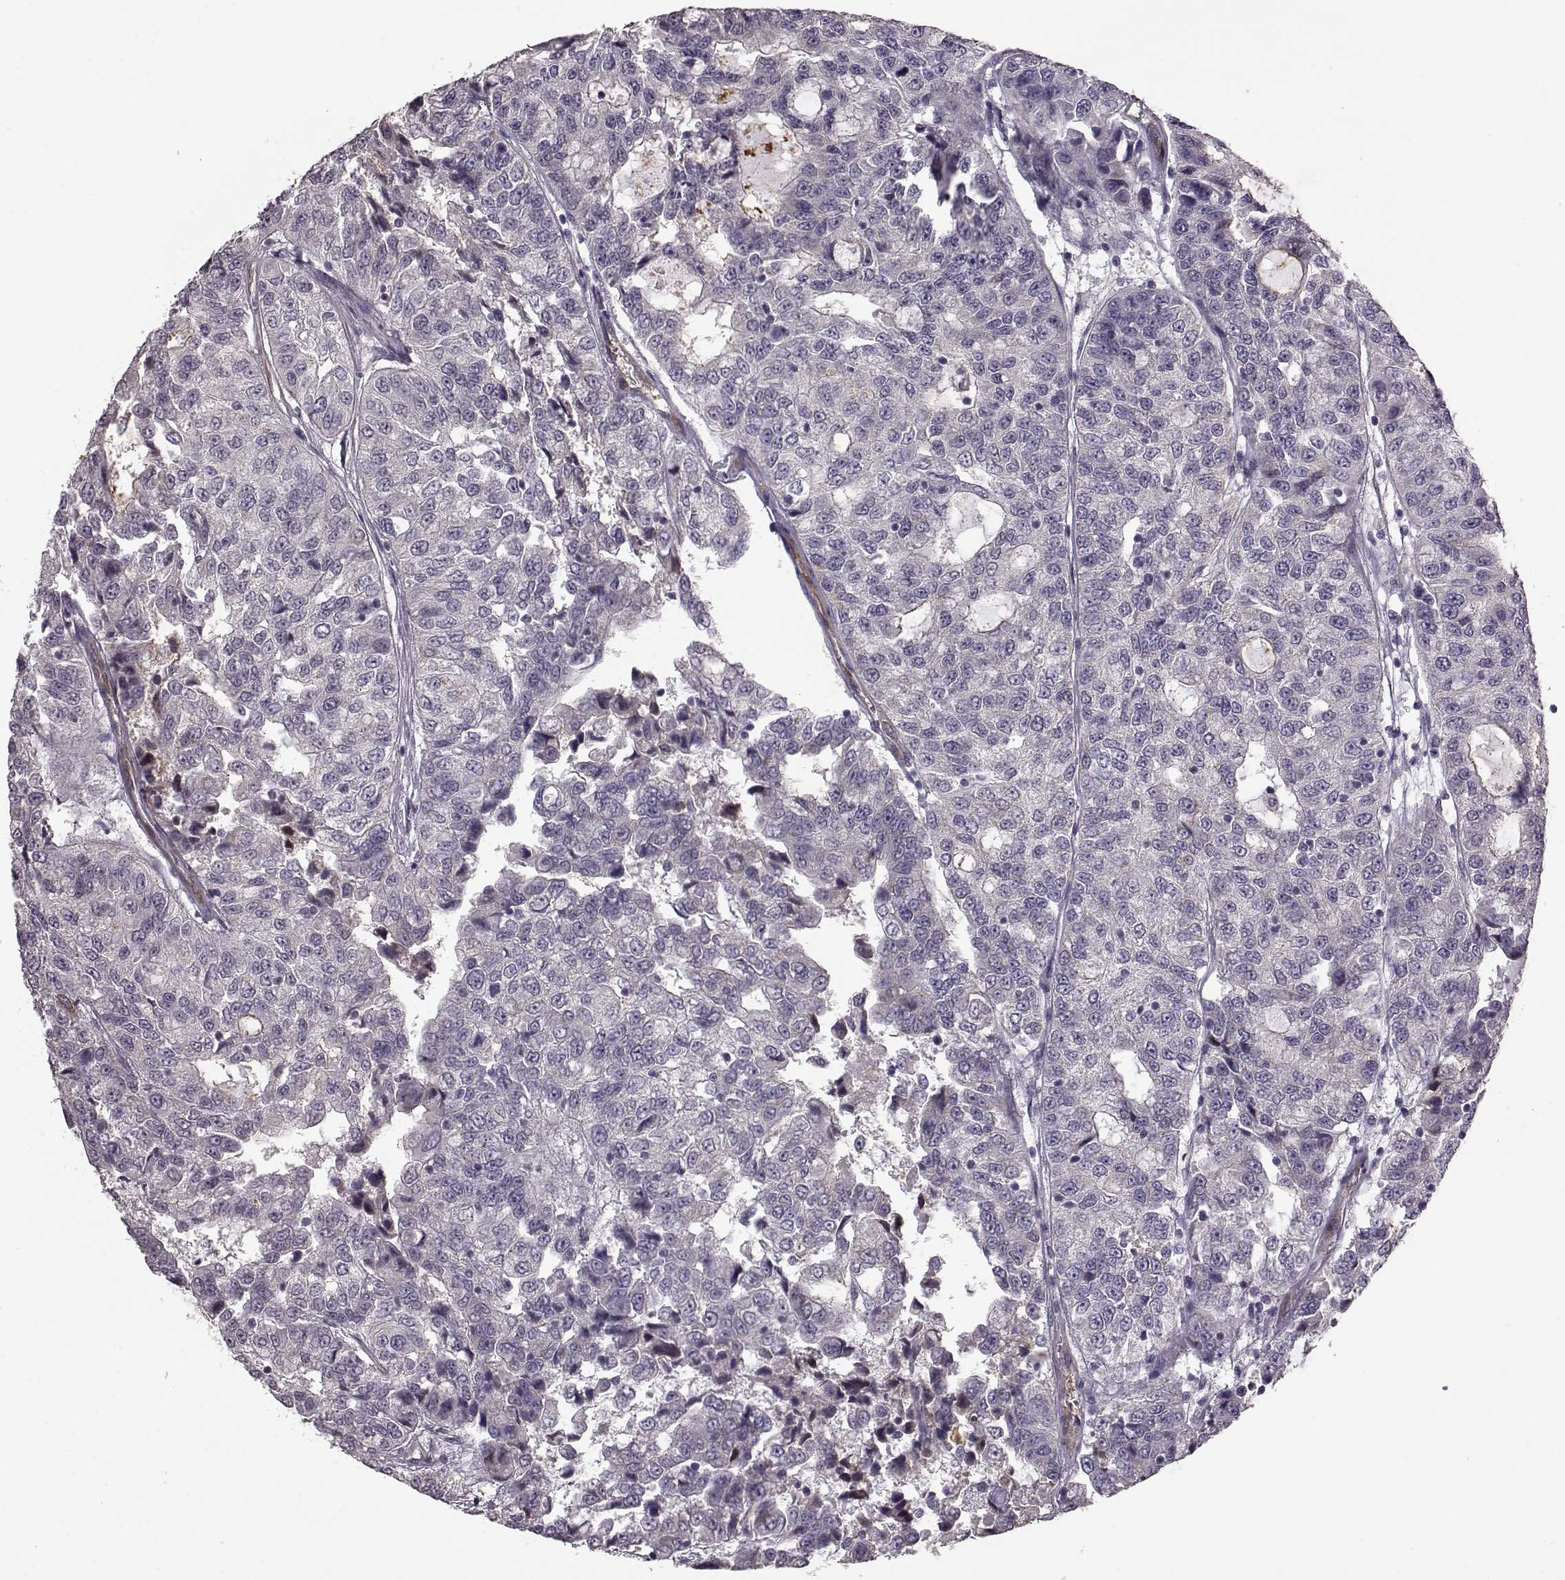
{"staining": {"intensity": "negative", "quantity": "none", "location": "none"}, "tissue": "urothelial cancer", "cell_type": "Tumor cells", "image_type": "cancer", "snomed": [{"axis": "morphology", "description": "Urothelial carcinoma, NOS"}, {"axis": "morphology", "description": "Urothelial carcinoma, High grade"}, {"axis": "topography", "description": "Urinary bladder"}], "caption": "This is a micrograph of IHC staining of urothelial cancer, which shows no staining in tumor cells. (DAB (3,3'-diaminobenzidine) immunohistochemistry with hematoxylin counter stain).", "gene": "GRK1", "patient": {"sex": "female", "age": 73}}